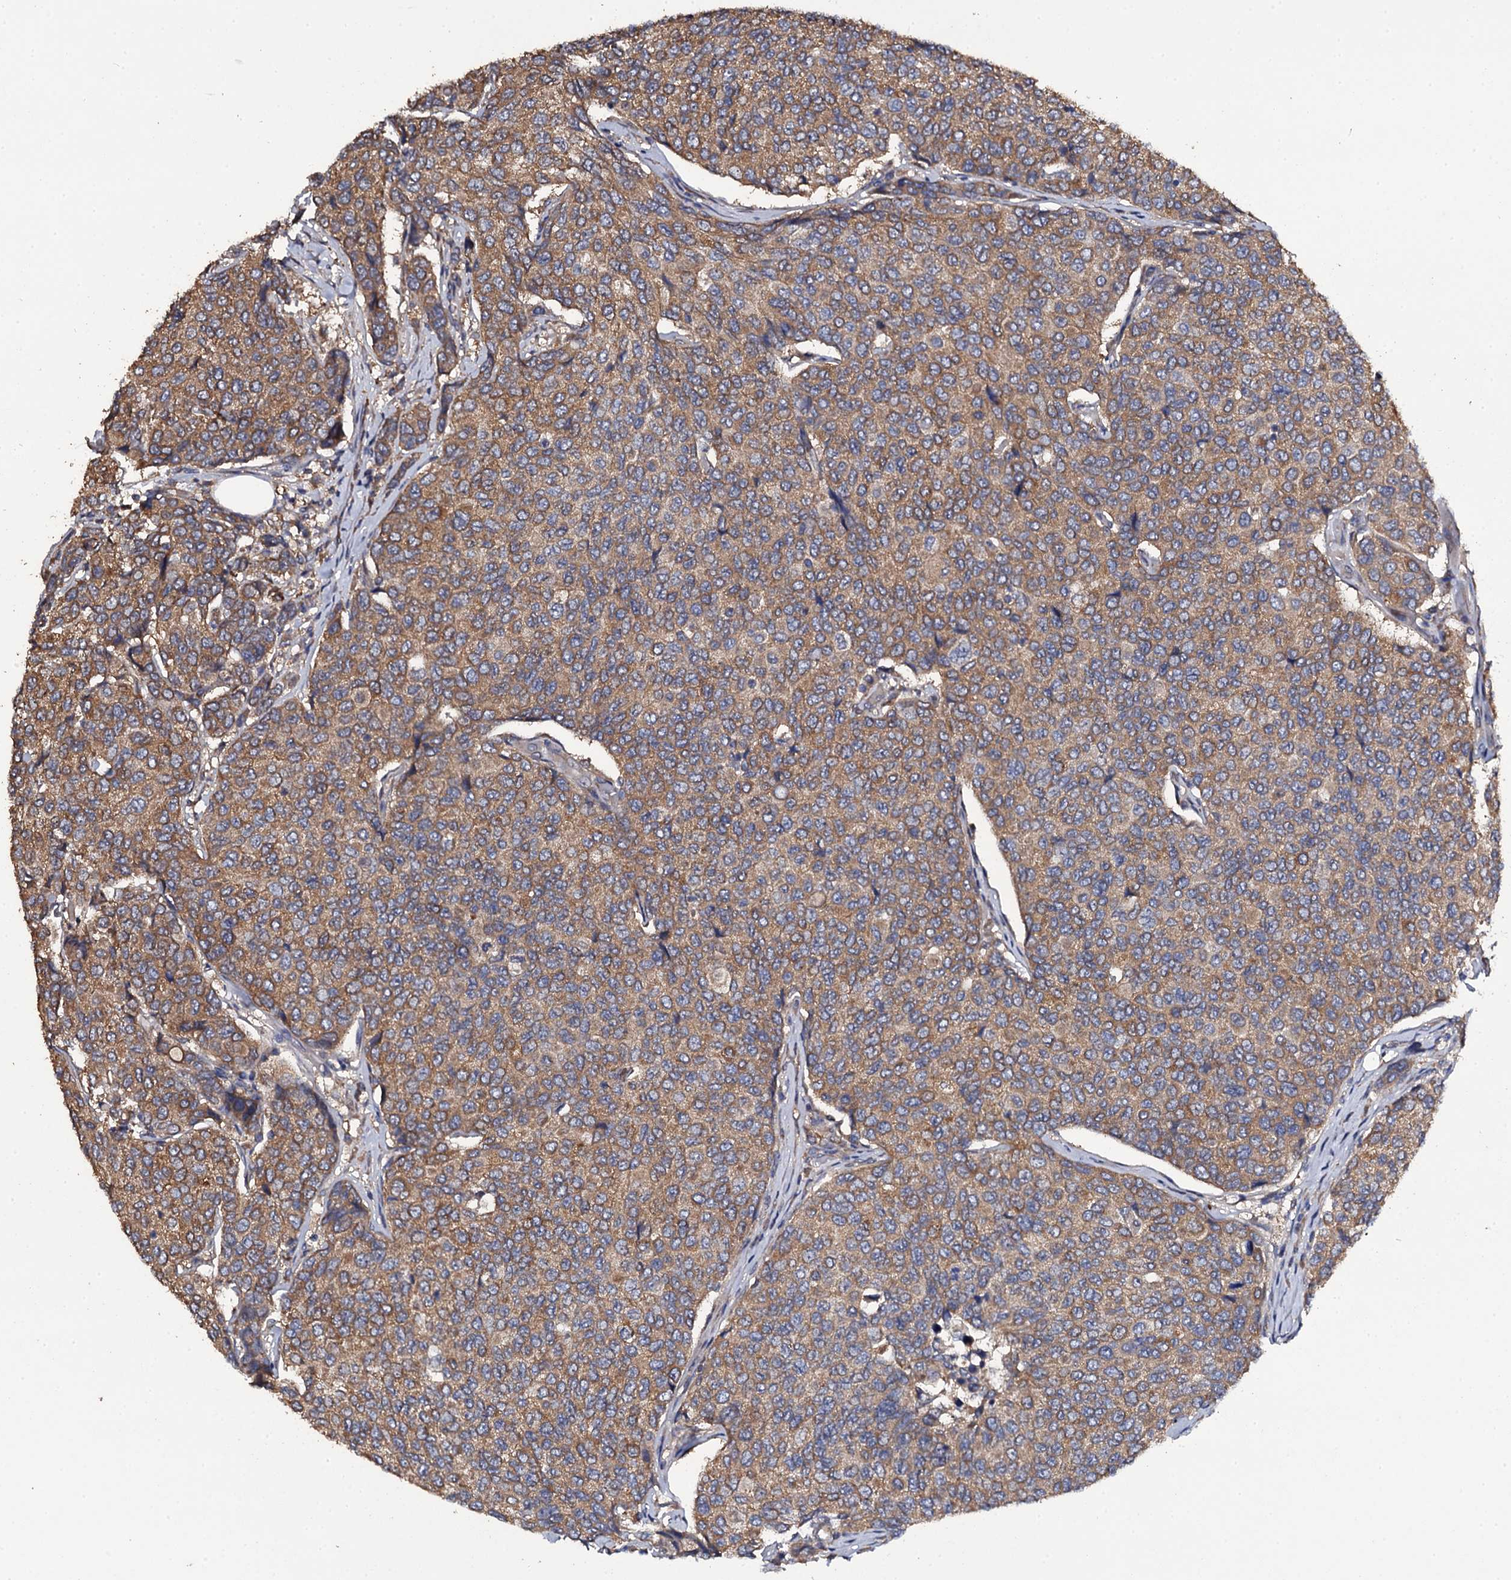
{"staining": {"intensity": "moderate", "quantity": ">75%", "location": "cytoplasmic/membranous"}, "tissue": "breast cancer", "cell_type": "Tumor cells", "image_type": "cancer", "snomed": [{"axis": "morphology", "description": "Duct carcinoma"}, {"axis": "topography", "description": "Breast"}], "caption": "Immunohistochemical staining of breast cancer (infiltrating ductal carcinoma) shows medium levels of moderate cytoplasmic/membranous positivity in about >75% of tumor cells.", "gene": "TTC23", "patient": {"sex": "female", "age": 55}}